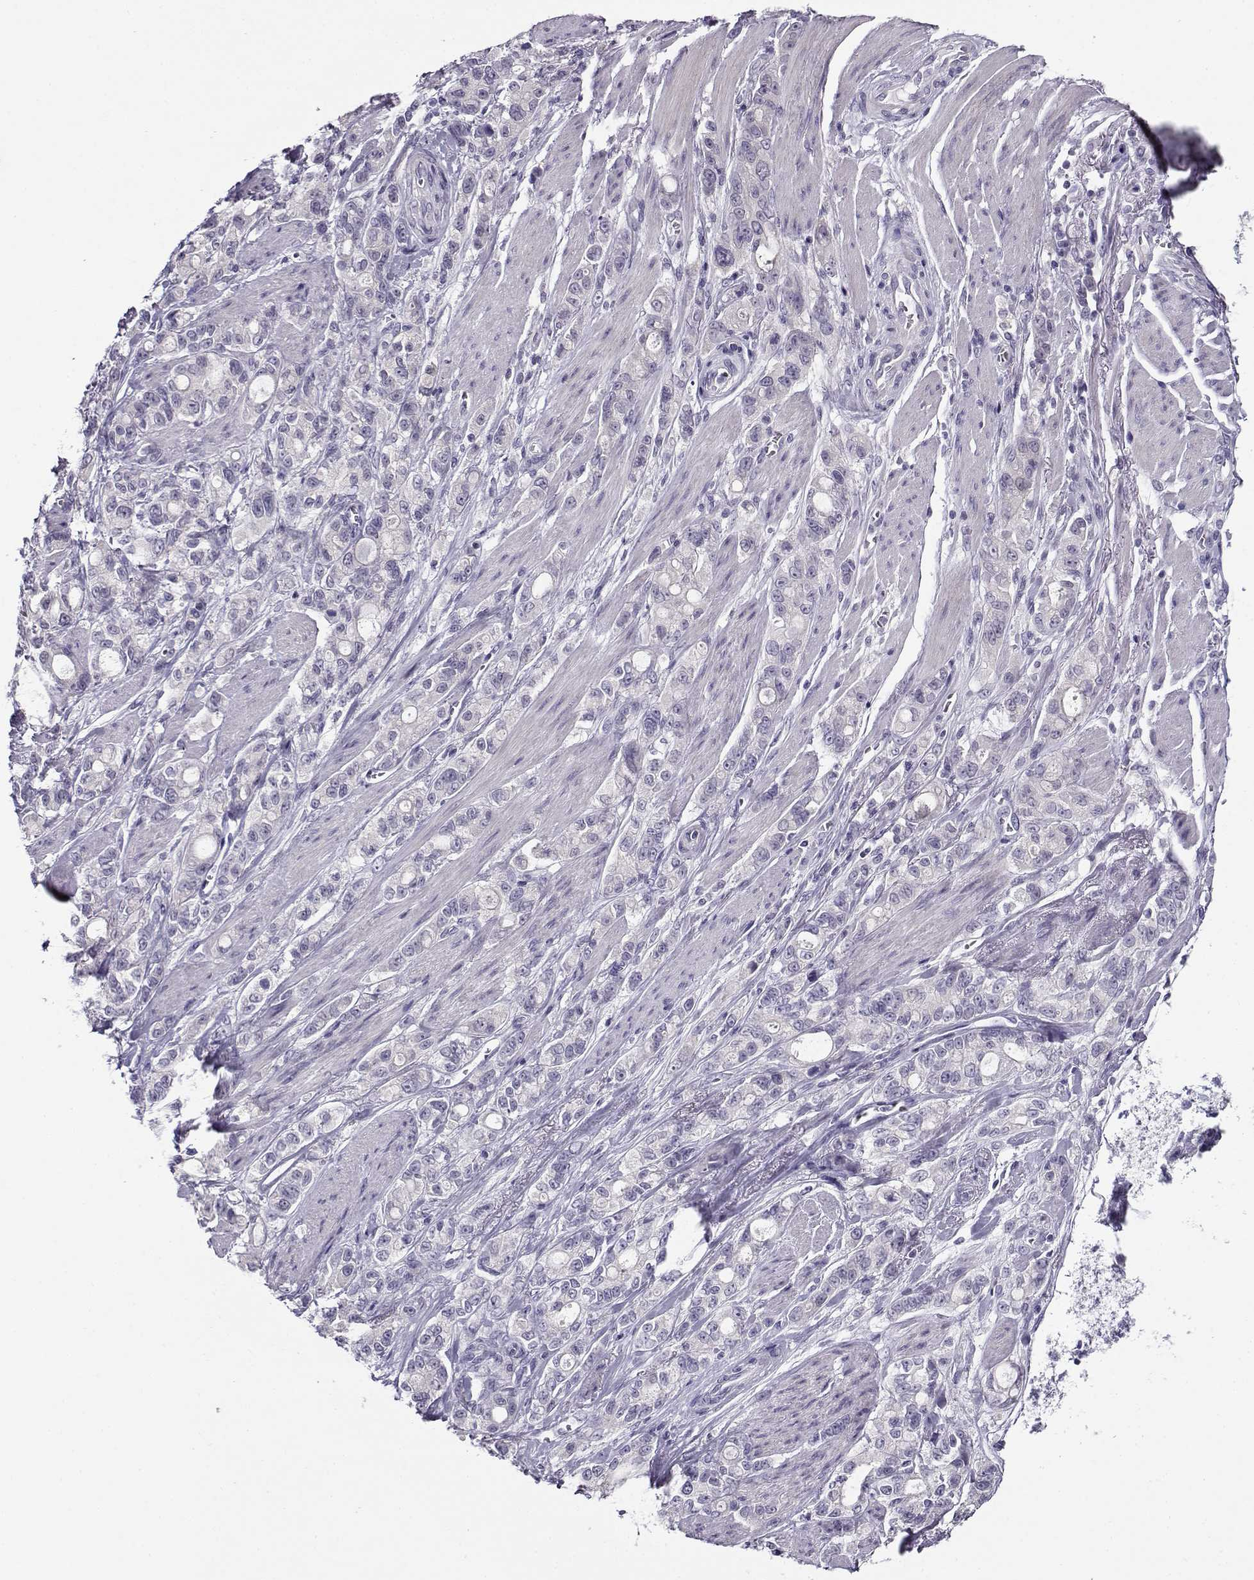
{"staining": {"intensity": "negative", "quantity": "none", "location": "none"}, "tissue": "stomach cancer", "cell_type": "Tumor cells", "image_type": "cancer", "snomed": [{"axis": "morphology", "description": "Adenocarcinoma, NOS"}, {"axis": "topography", "description": "Stomach"}], "caption": "A photomicrograph of human stomach adenocarcinoma is negative for staining in tumor cells.", "gene": "FEZF1", "patient": {"sex": "male", "age": 63}}